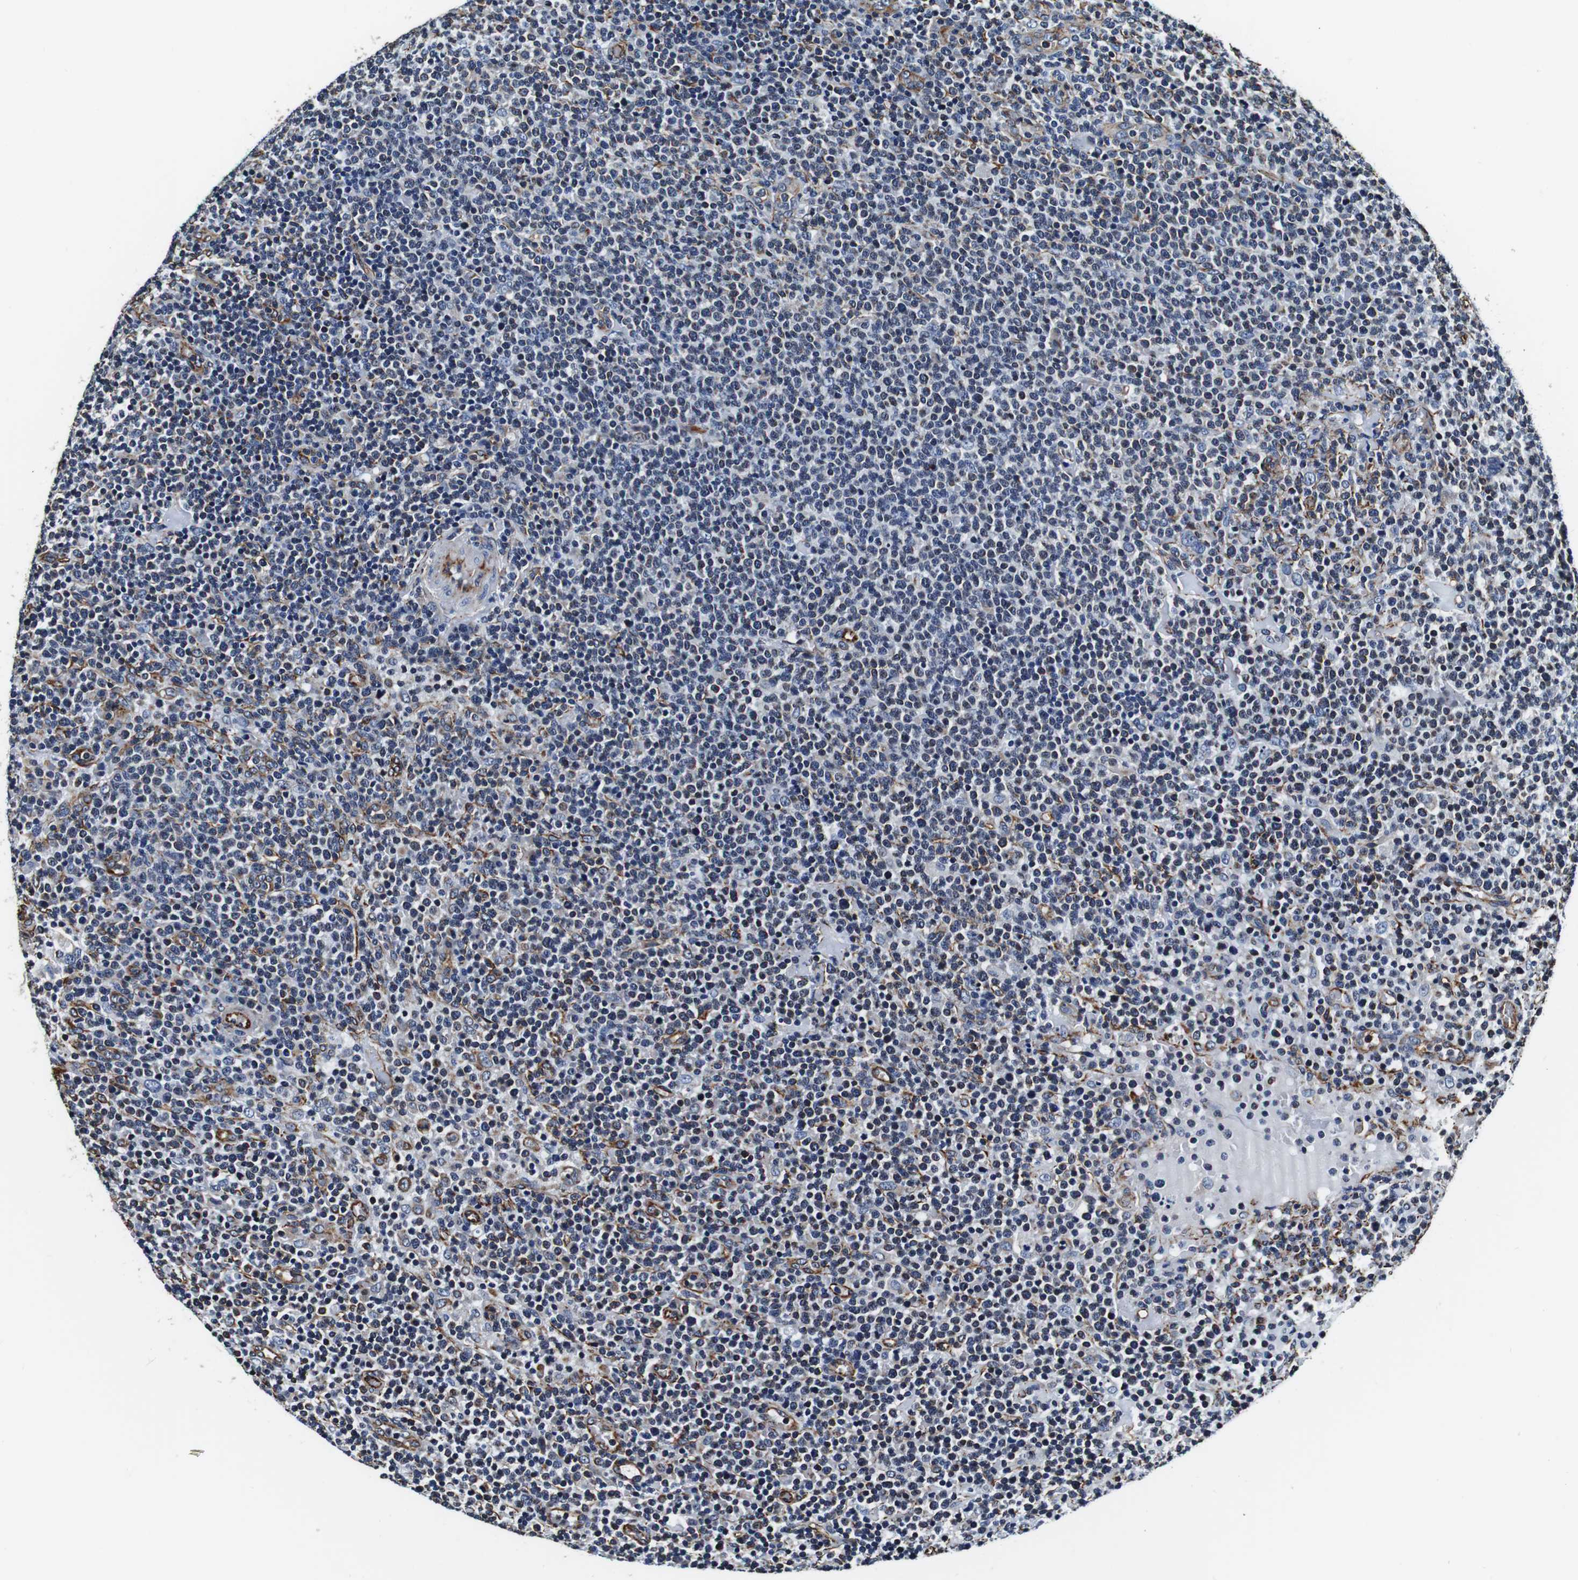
{"staining": {"intensity": "negative", "quantity": "none", "location": "none"}, "tissue": "lymphoma", "cell_type": "Tumor cells", "image_type": "cancer", "snomed": [{"axis": "morphology", "description": "Malignant lymphoma, non-Hodgkin's type, High grade"}, {"axis": "topography", "description": "Lymph node"}], "caption": "A histopathology image of lymphoma stained for a protein displays no brown staining in tumor cells. (DAB (3,3'-diaminobenzidine) immunohistochemistry visualized using brightfield microscopy, high magnification).", "gene": "GJE1", "patient": {"sex": "male", "age": 61}}